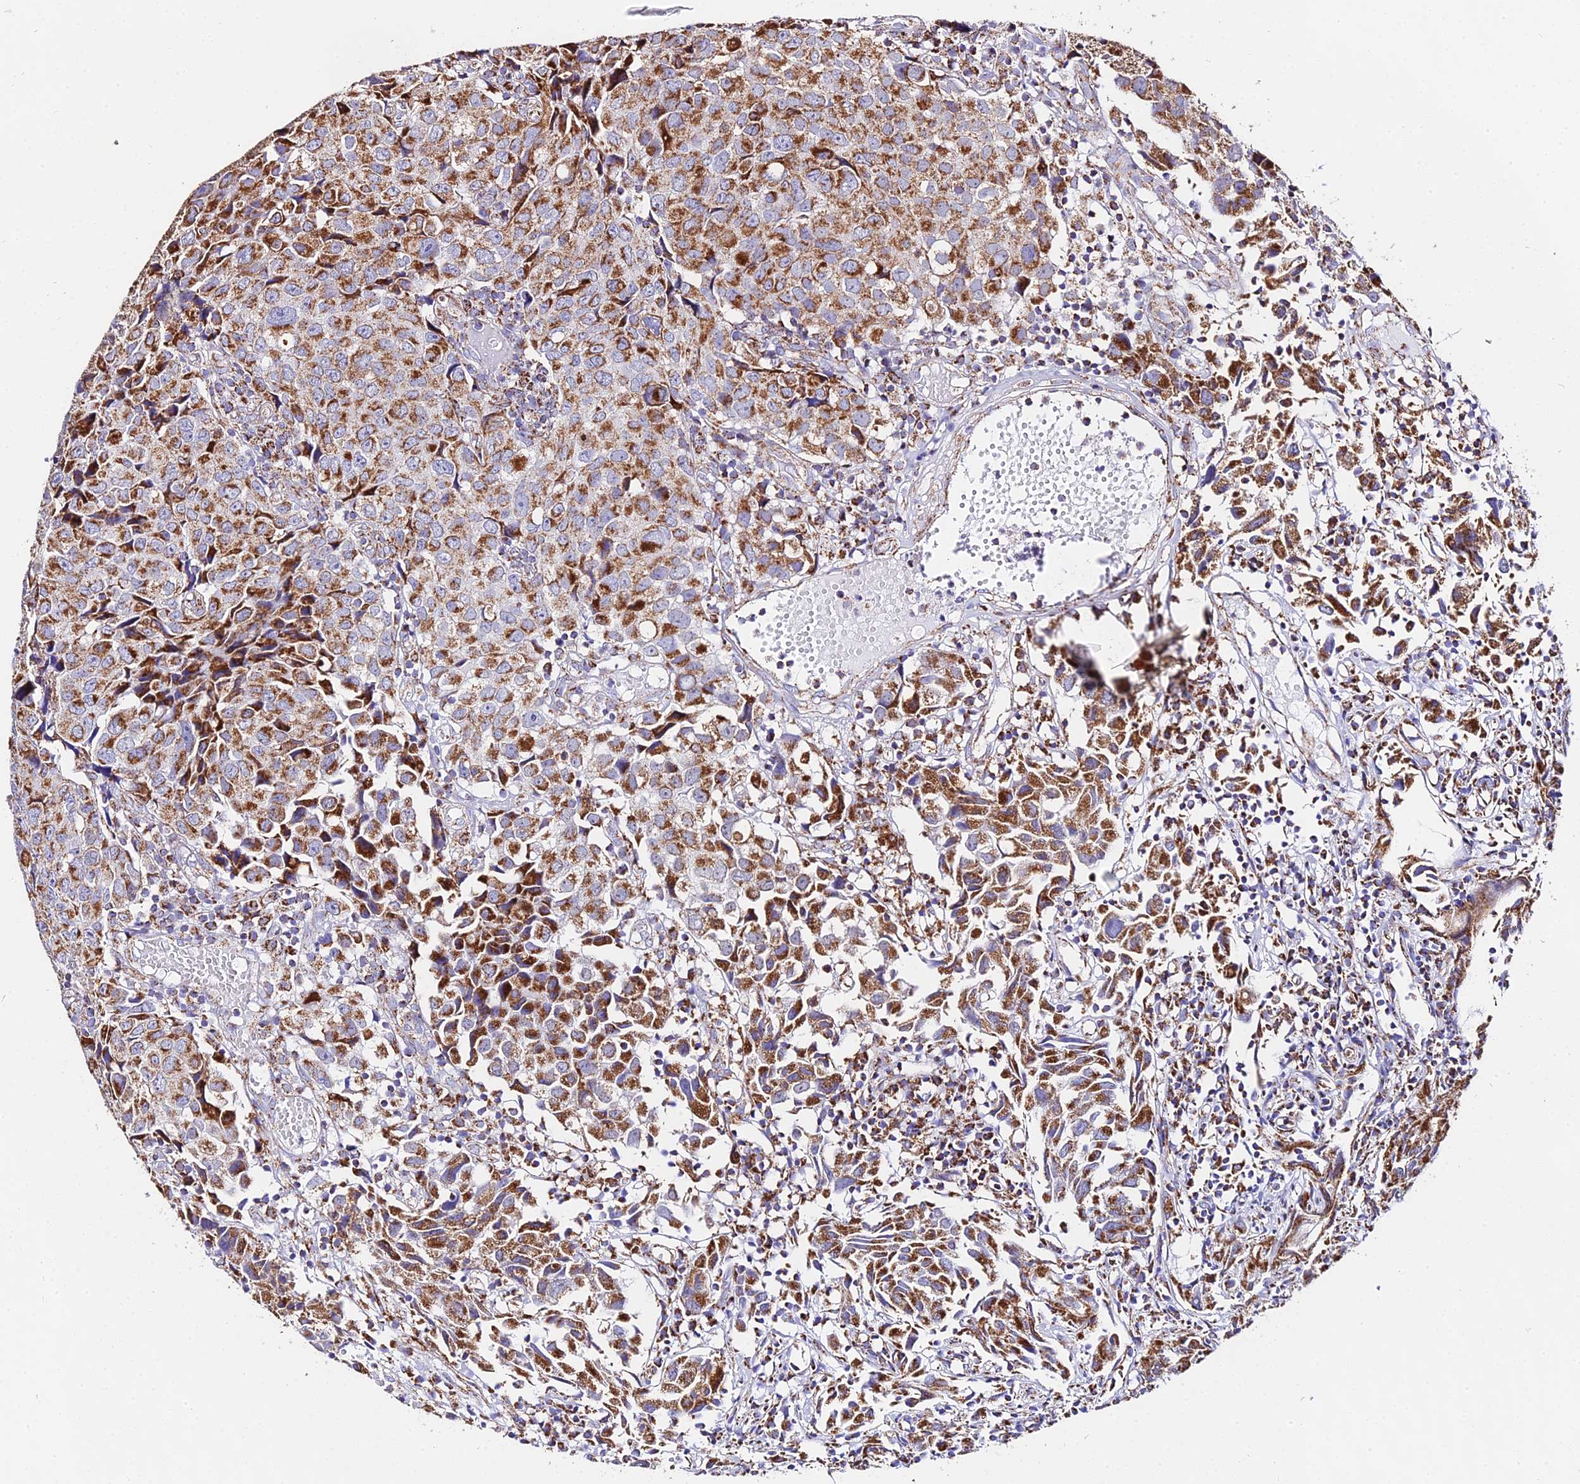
{"staining": {"intensity": "moderate", "quantity": ">75%", "location": "cytoplasmic/membranous"}, "tissue": "urothelial cancer", "cell_type": "Tumor cells", "image_type": "cancer", "snomed": [{"axis": "morphology", "description": "Urothelial carcinoma, High grade"}, {"axis": "topography", "description": "Urinary bladder"}], "caption": "A high-resolution histopathology image shows immunohistochemistry (IHC) staining of high-grade urothelial carcinoma, which displays moderate cytoplasmic/membranous positivity in about >75% of tumor cells.", "gene": "ATP5PD", "patient": {"sex": "female", "age": 75}}